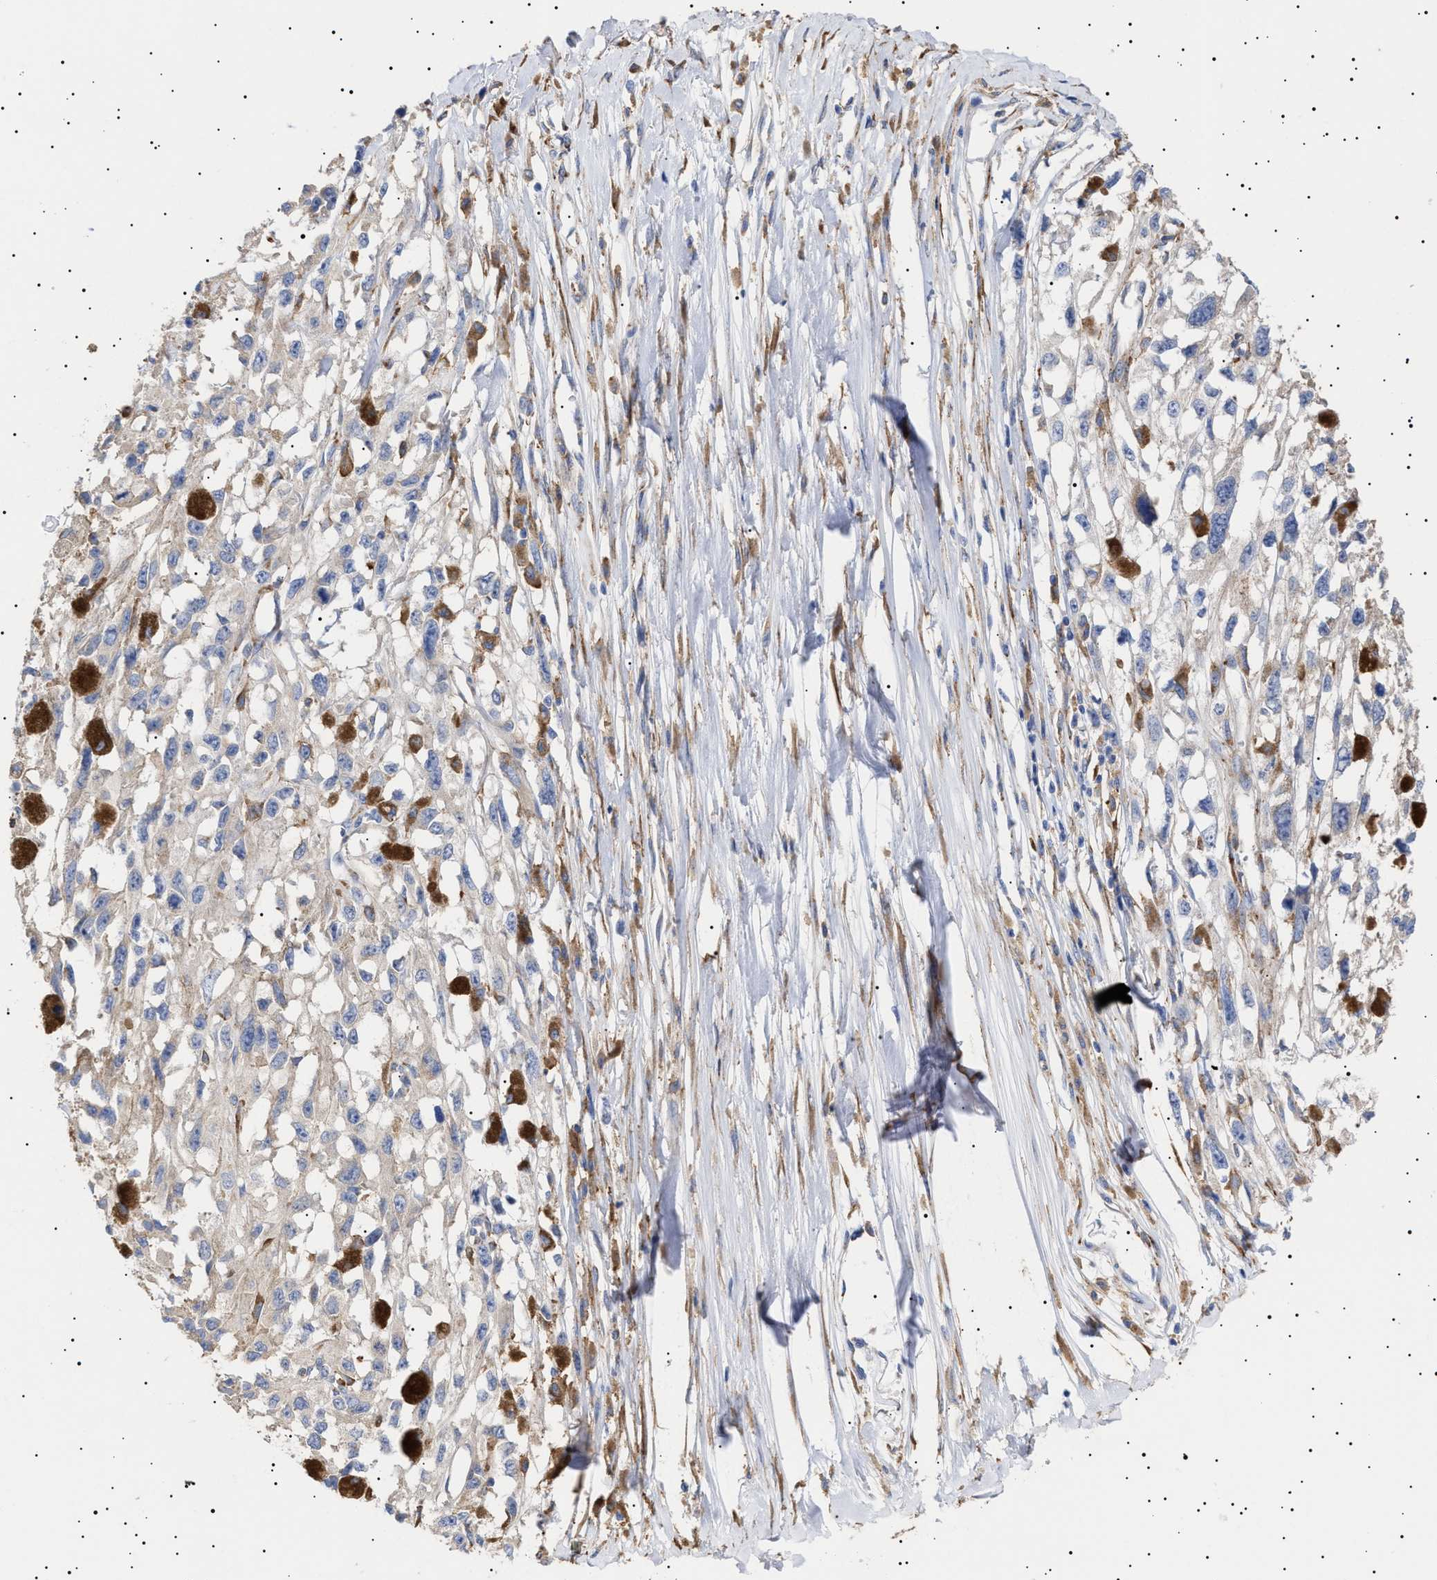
{"staining": {"intensity": "weak", "quantity": "<25%", "location": "cytoplasmic/membranous"}, "tissue": "melanoma", "cell_type": "Tumor cells", "image_type": "cancer", "snomed": [{"axis": "morphology", "description": "Malignant melanoma, Metastatic site"}, {"axis": "topography", "description": "Lymph node"}], "caption": "An image of melanoma stained for a protein displays no brown staining in tumor cells.", "gene": "ERCC6L2", "patient": {"sex": "male", "age": 59}}